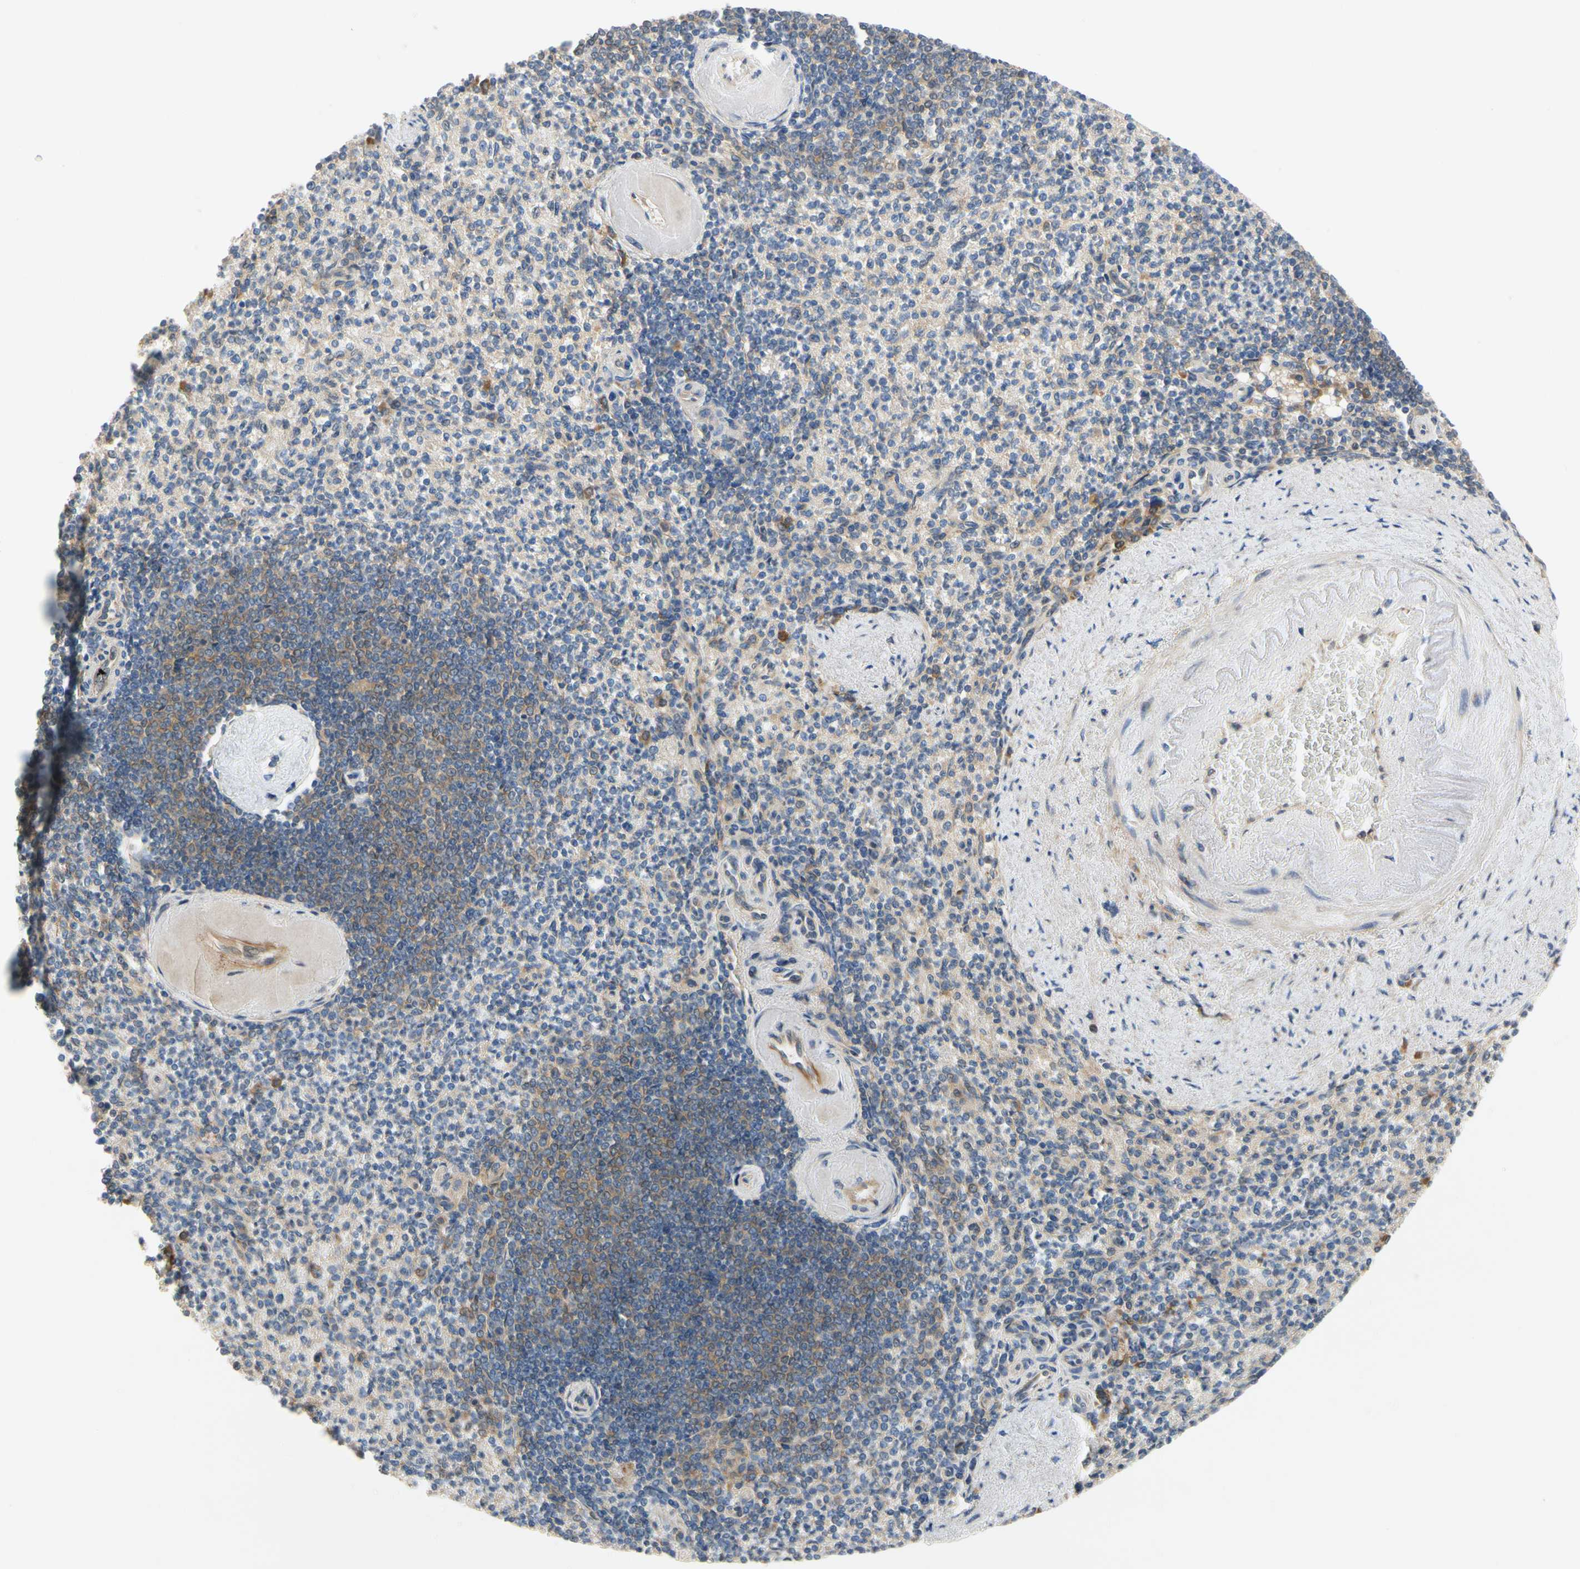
{"staining": {"intensity": "moderate", "quantity": "25%-75%", "location": "cytoplasmic/membranous"}, "tissue": "spleen", "cell_type": "Cells in red pulp", "image_type": "normal", "snomed": [{"axis": "morphology", "description": "Normal tissue, NOS"}, {"axis": "topography", "description": "Spleen"}], "caption": "Normal spleen reveals moderate cytoplasmic/membranous positivity in about 25%-75% of cells in red pulp, visualized by immunohistochemistry. (DAB (3,3'-diaminobenzidine) = brown stain, brightfield microscopy at high magnification).", "gene": "TDRP", "patient": {"sex": "female", "age": 74}}